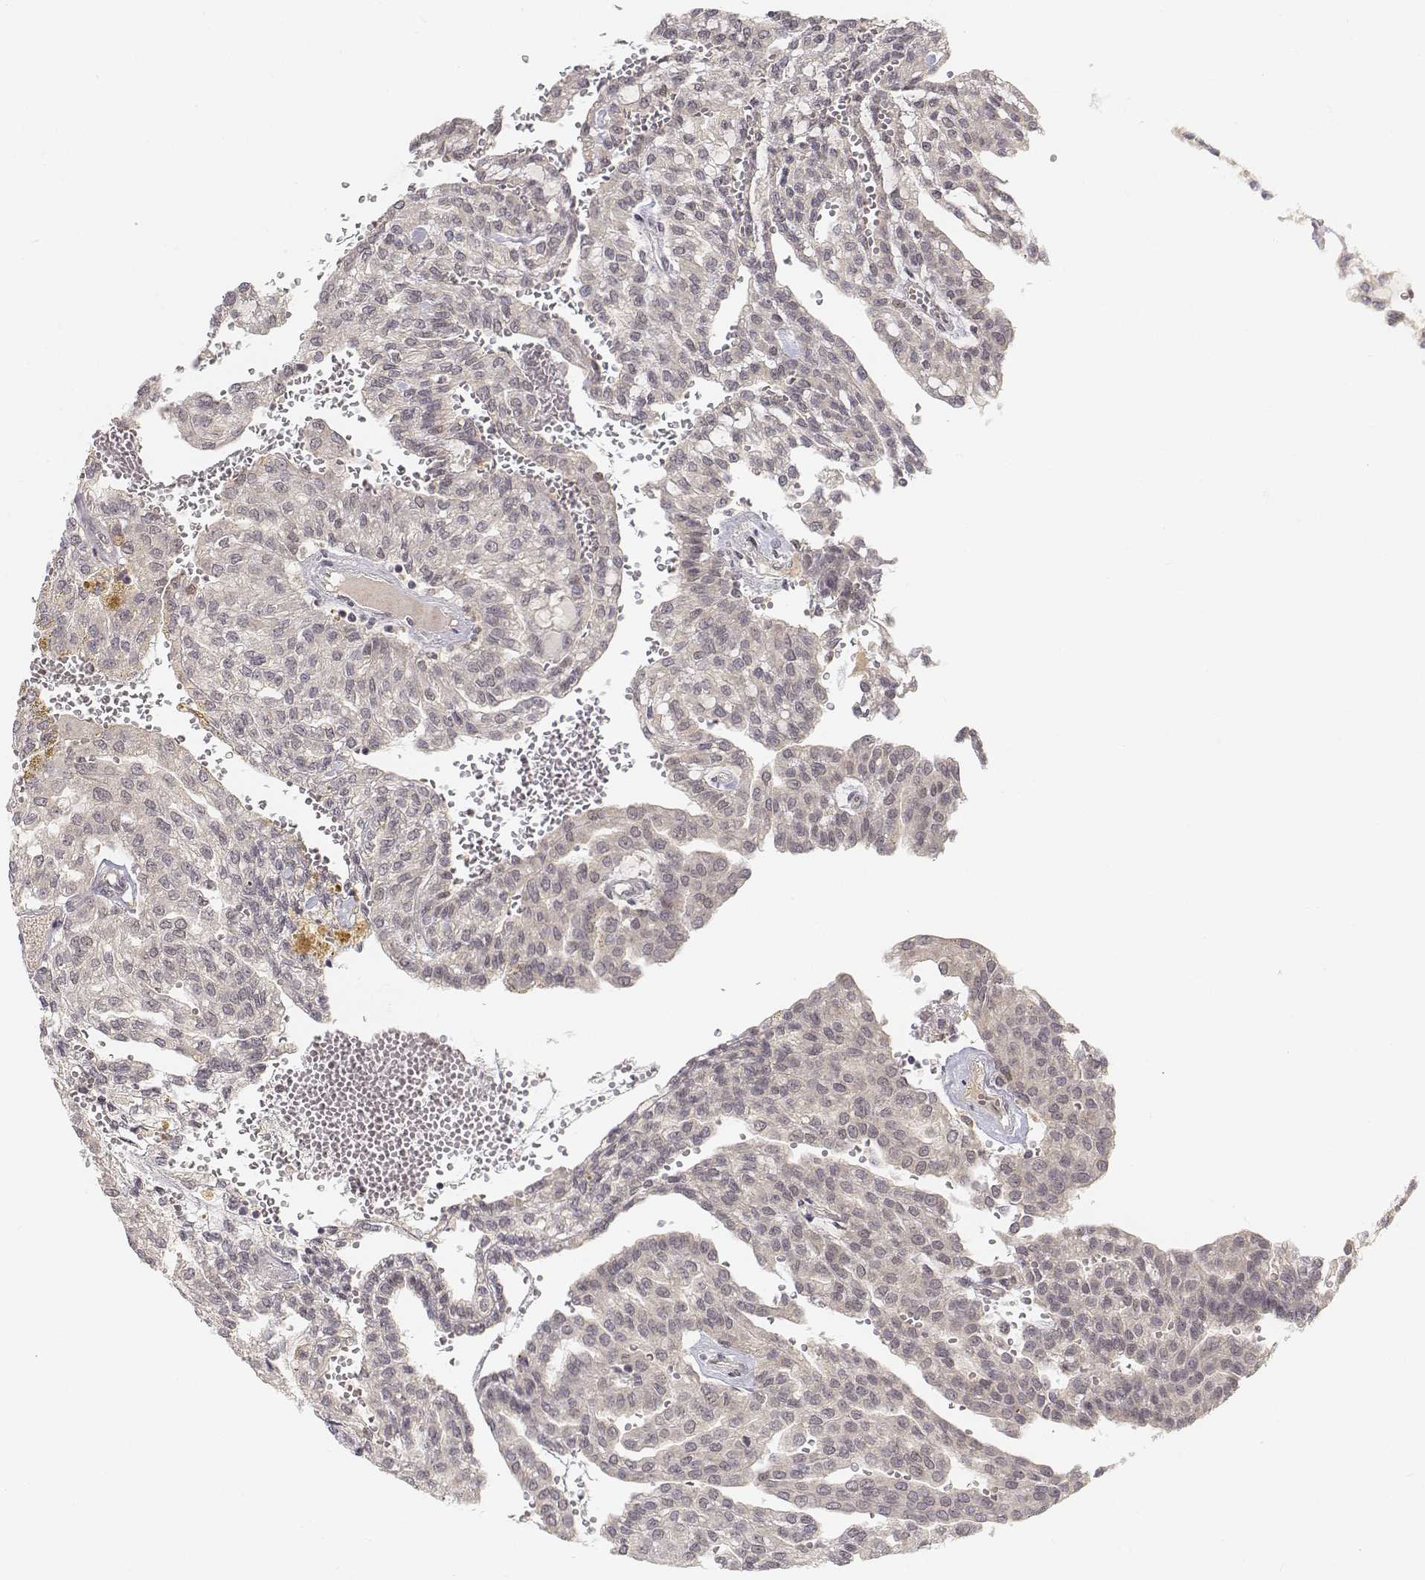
{"staining": {"intensity": "negative", "quantity": "none", "location": "none"}, "tissue": "renal cancer", "cell_type": "Tumor cells", "image_type": "cancer", "snomed": [{"axis": "morphology", "description": "Adenocarcinoma, NOS"}, {"axis": "topography", "description": "Kidney"}], "caption": "Protein analysis of renal adenocarcinoma reveals no significant expression in tumor cells. (DAB IHC, high magnification).", "gene": "FANCD2", "patient": {"sex": "male", "age": 63}}